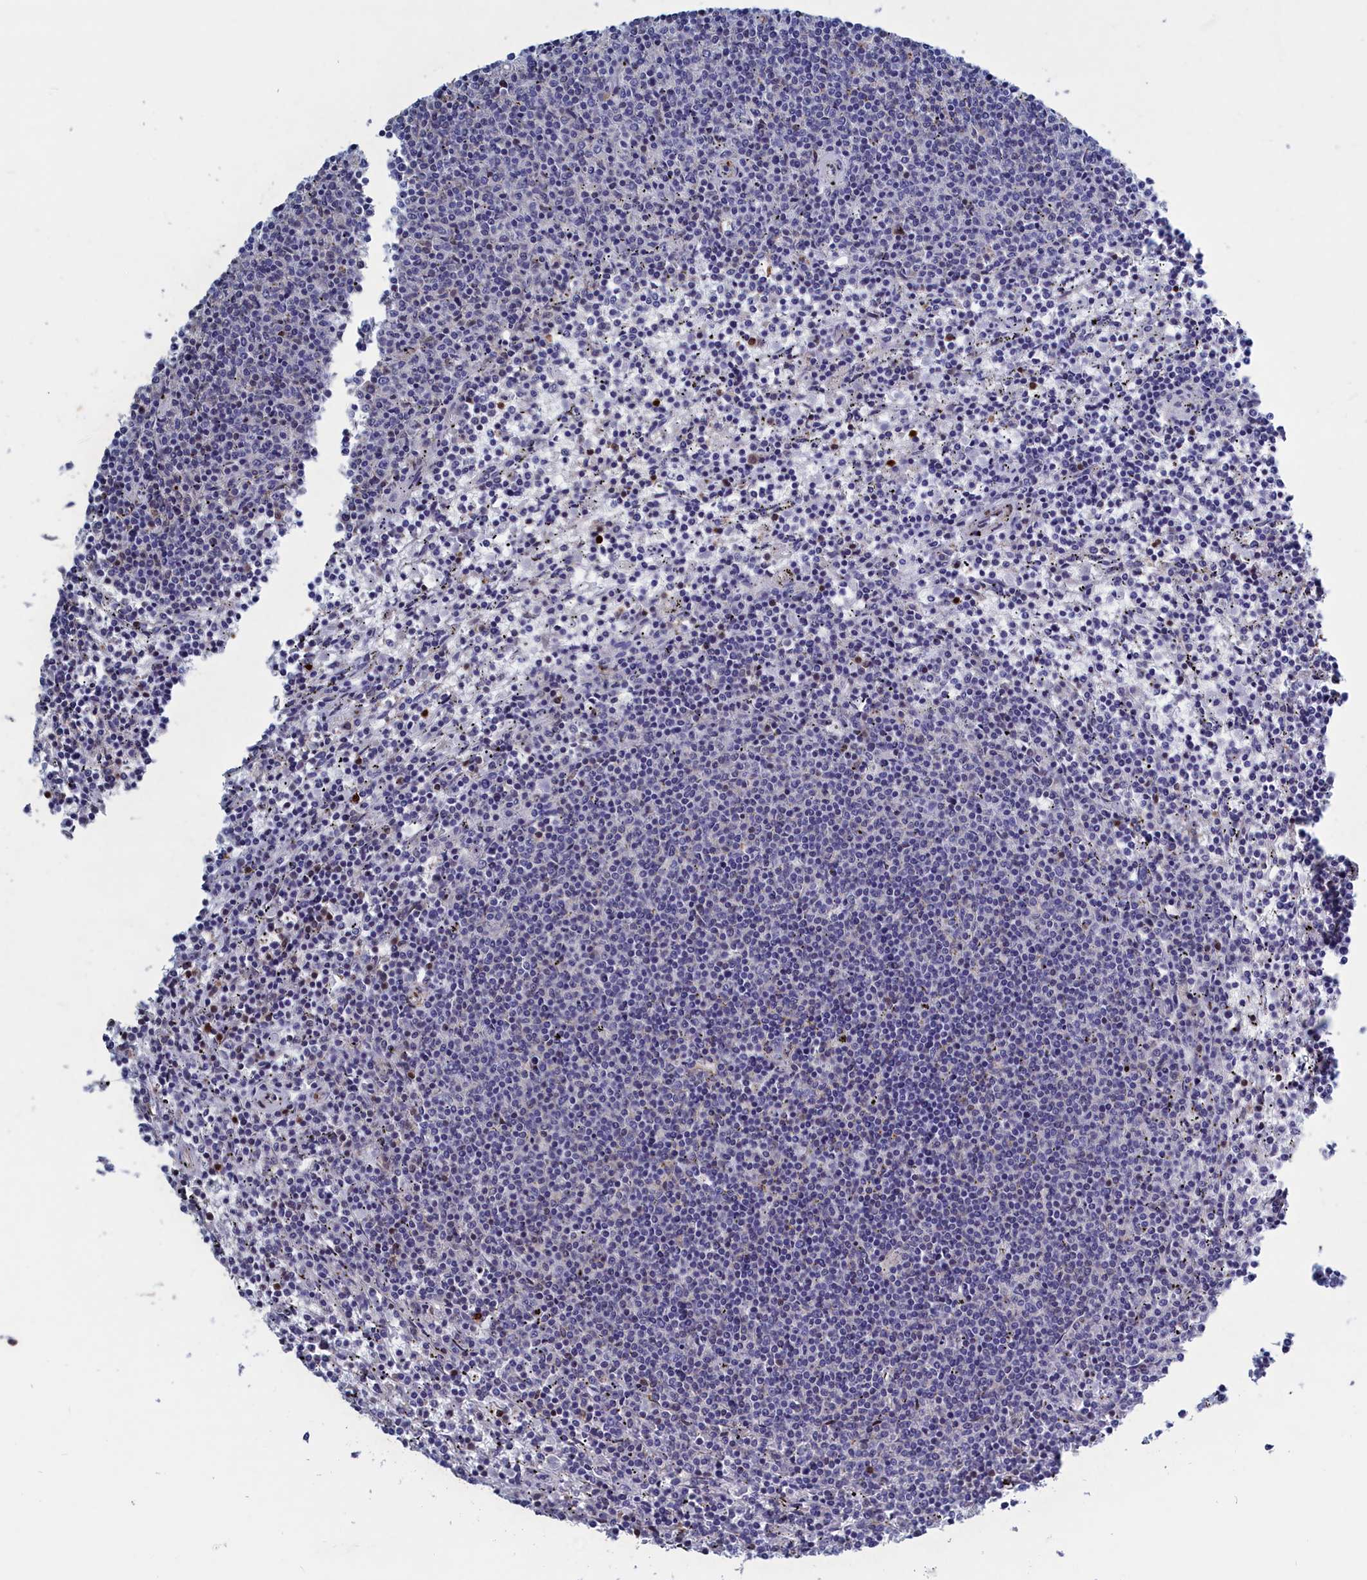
{"staining": {"intensity": "negative", "quantity": "none", "location": "none"}, "tissue": "lymphoma", "cell_type": "Tumor cells", "image_type": "cancer", "snomed": [{"axis": "morphology", "description": "Malignant lymphoma, non-Hodgkin's type, Low grade"}, {"axis": "topography", "description": "Spleen"}], "caption": "Tumor cells are negative for protein expression in human malignant lymphoma, non-Hodgkin's type (low-grade).", "gene": "CRIP1", "patient": {"sex": "female", "age": 50}}